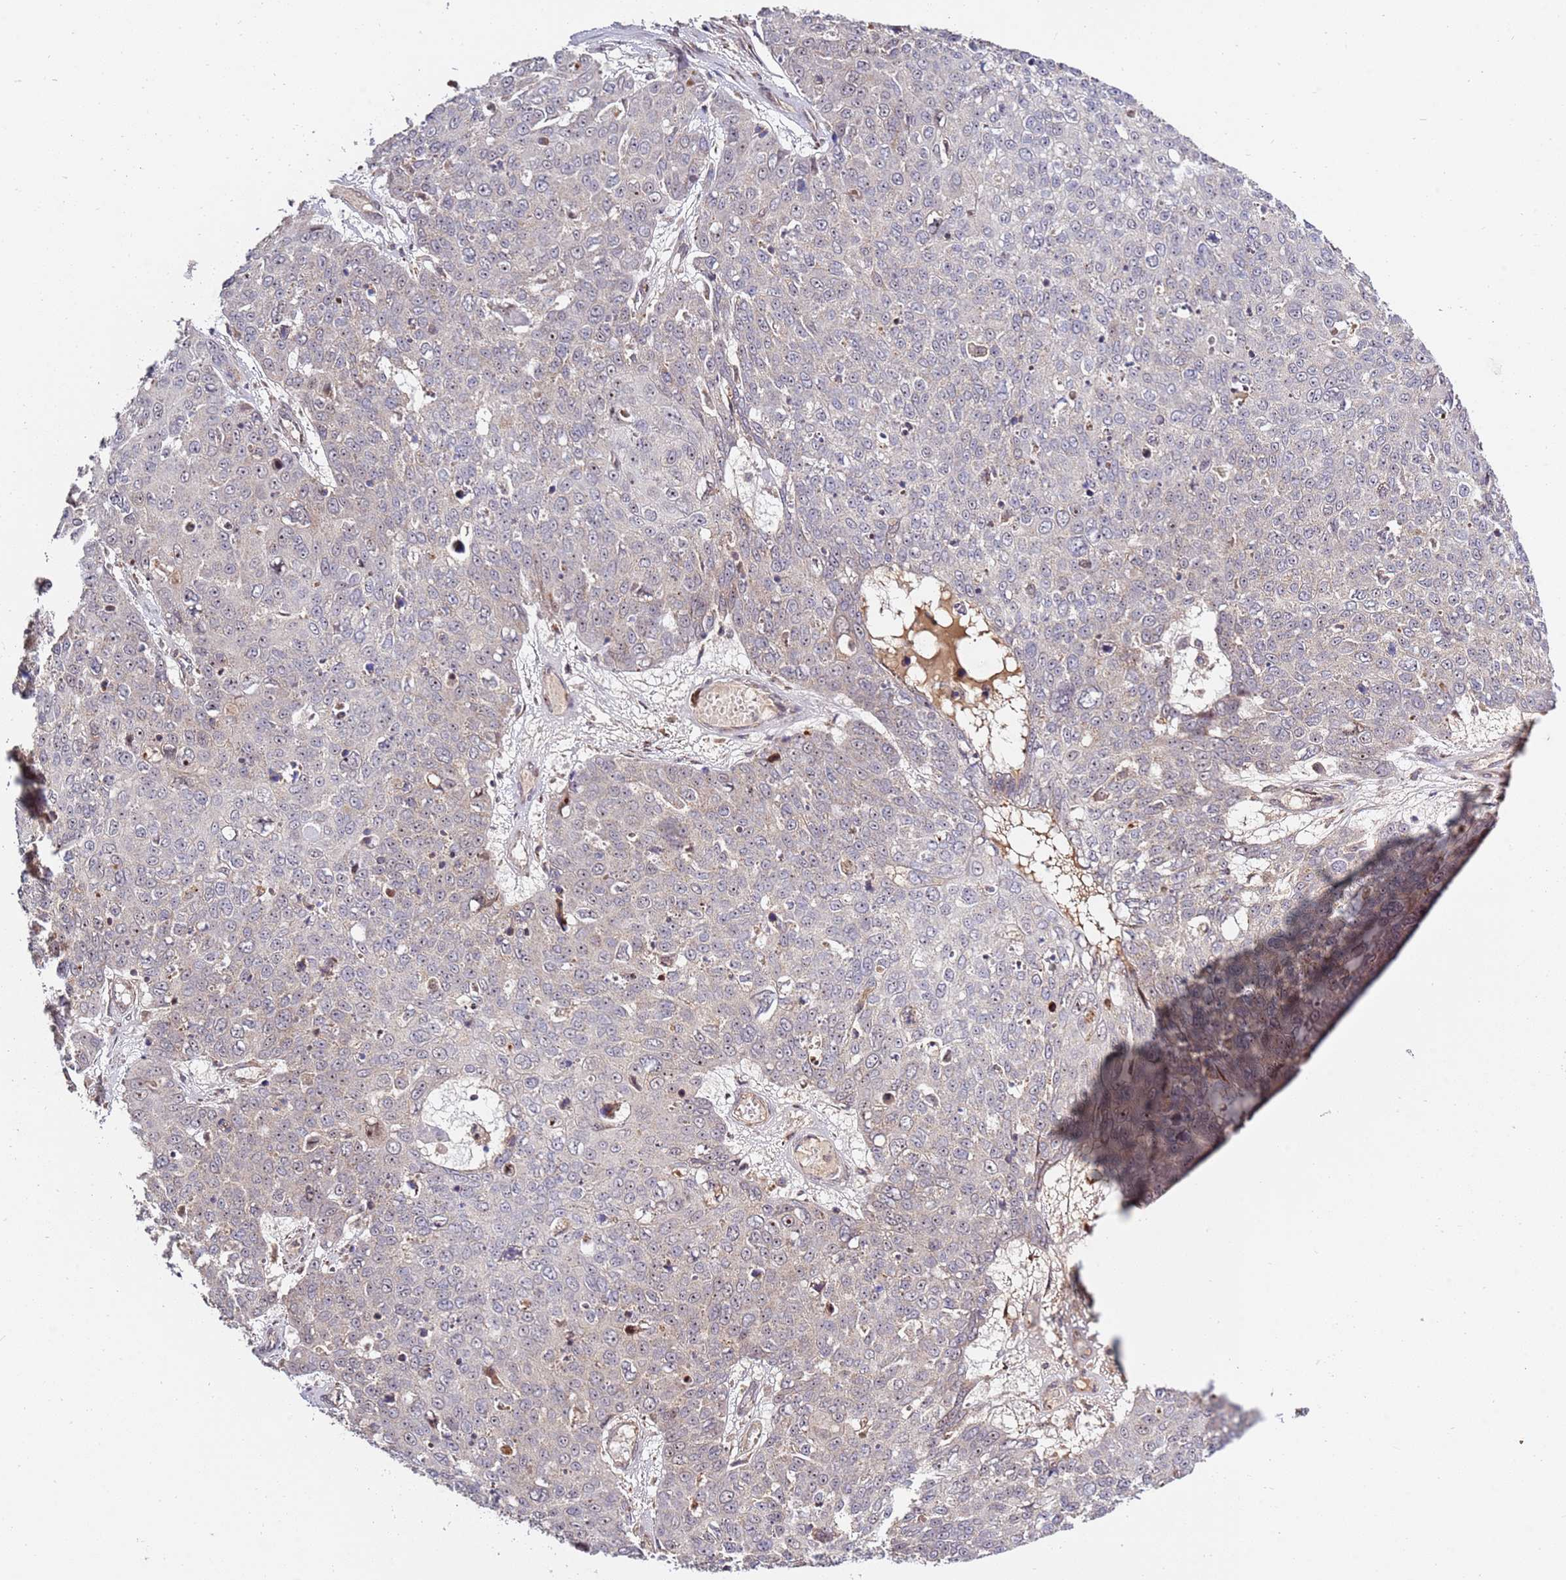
{"staining": {"intensity": "weak", "quantity": "<25%", "location": "cytoplasmic/membranous"}, "tissue": "skin cancer", "cell_type": "Tumor cells", "image_type": "cancer", "snomed": [{"axis": "morphology", "description": "Squamous cell carcinoma, NOS"}, {"axis": "topography", "description": "Skin"}], "caption": "High magnification brightfield microscopy of skin cancer (squamous cell carcinoma) stained with DAB (3,3'-diaminobenzidine) (brown) and counterstained with hematoxylin (blue): tumor cells show no significant expression.", "gene": "KIF25", "patient": {"sex": "male", "age": 71}}